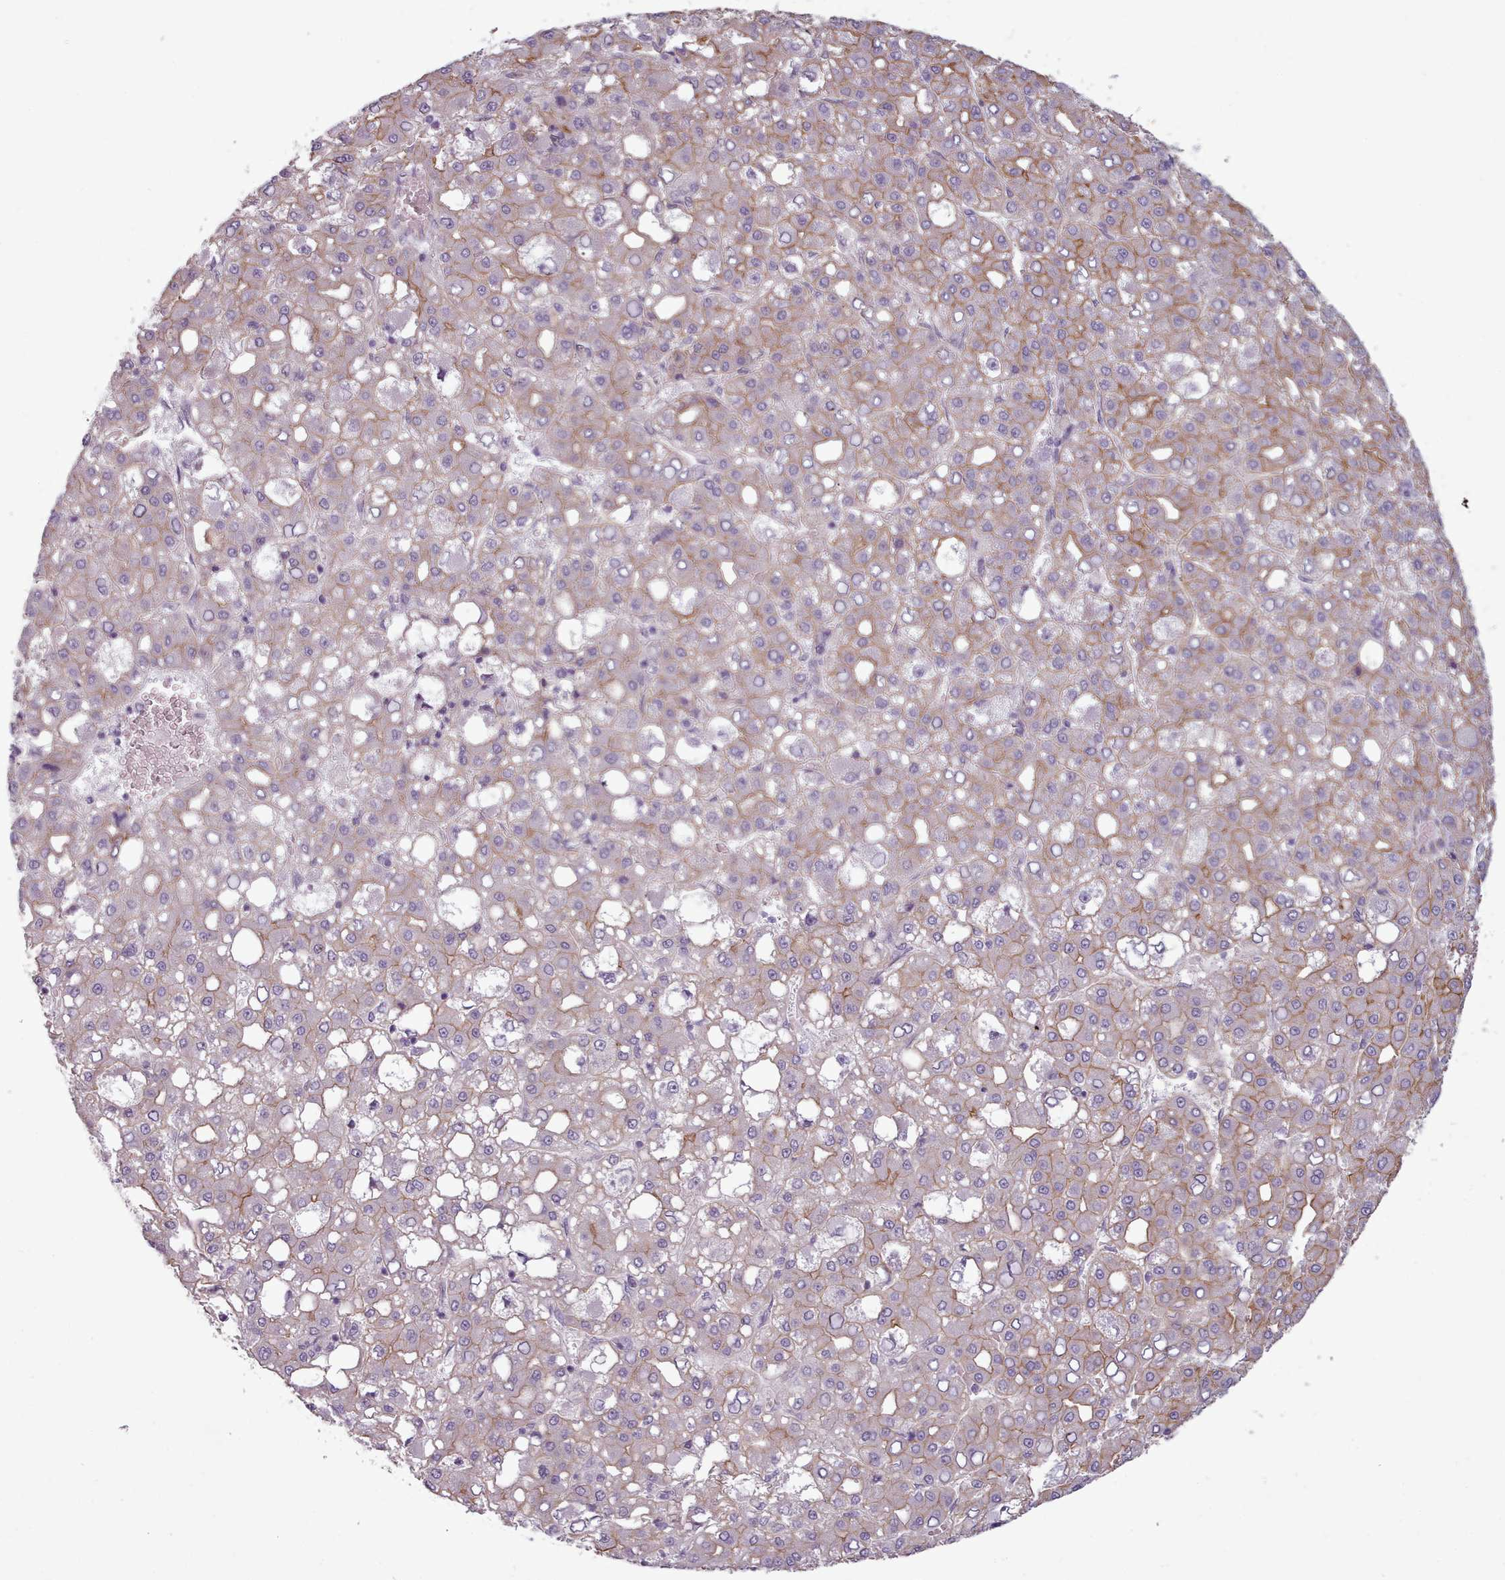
{"staining": {"intensity": "weak", "quantity": "25%-75%", "location": "cytoplasmic/membranous"}, "tissue": "liver cancer", "cell_type": "Tumor cells", "image_type": "cancer", "snomed": [{"axis": "morphology", "description": "Carcinoma, Hepatocellular, NOS"}, {"axis": "topography", "description": "Liver"}], "caption": "Tumor cells display low levels of weak cytoplasmic/membranous positivity in approximately 25%-75% of cells in human hepatocellular carcinoma (liver).", "gene": "PLD4", "patient": {"sex": "male", "age": 65}}